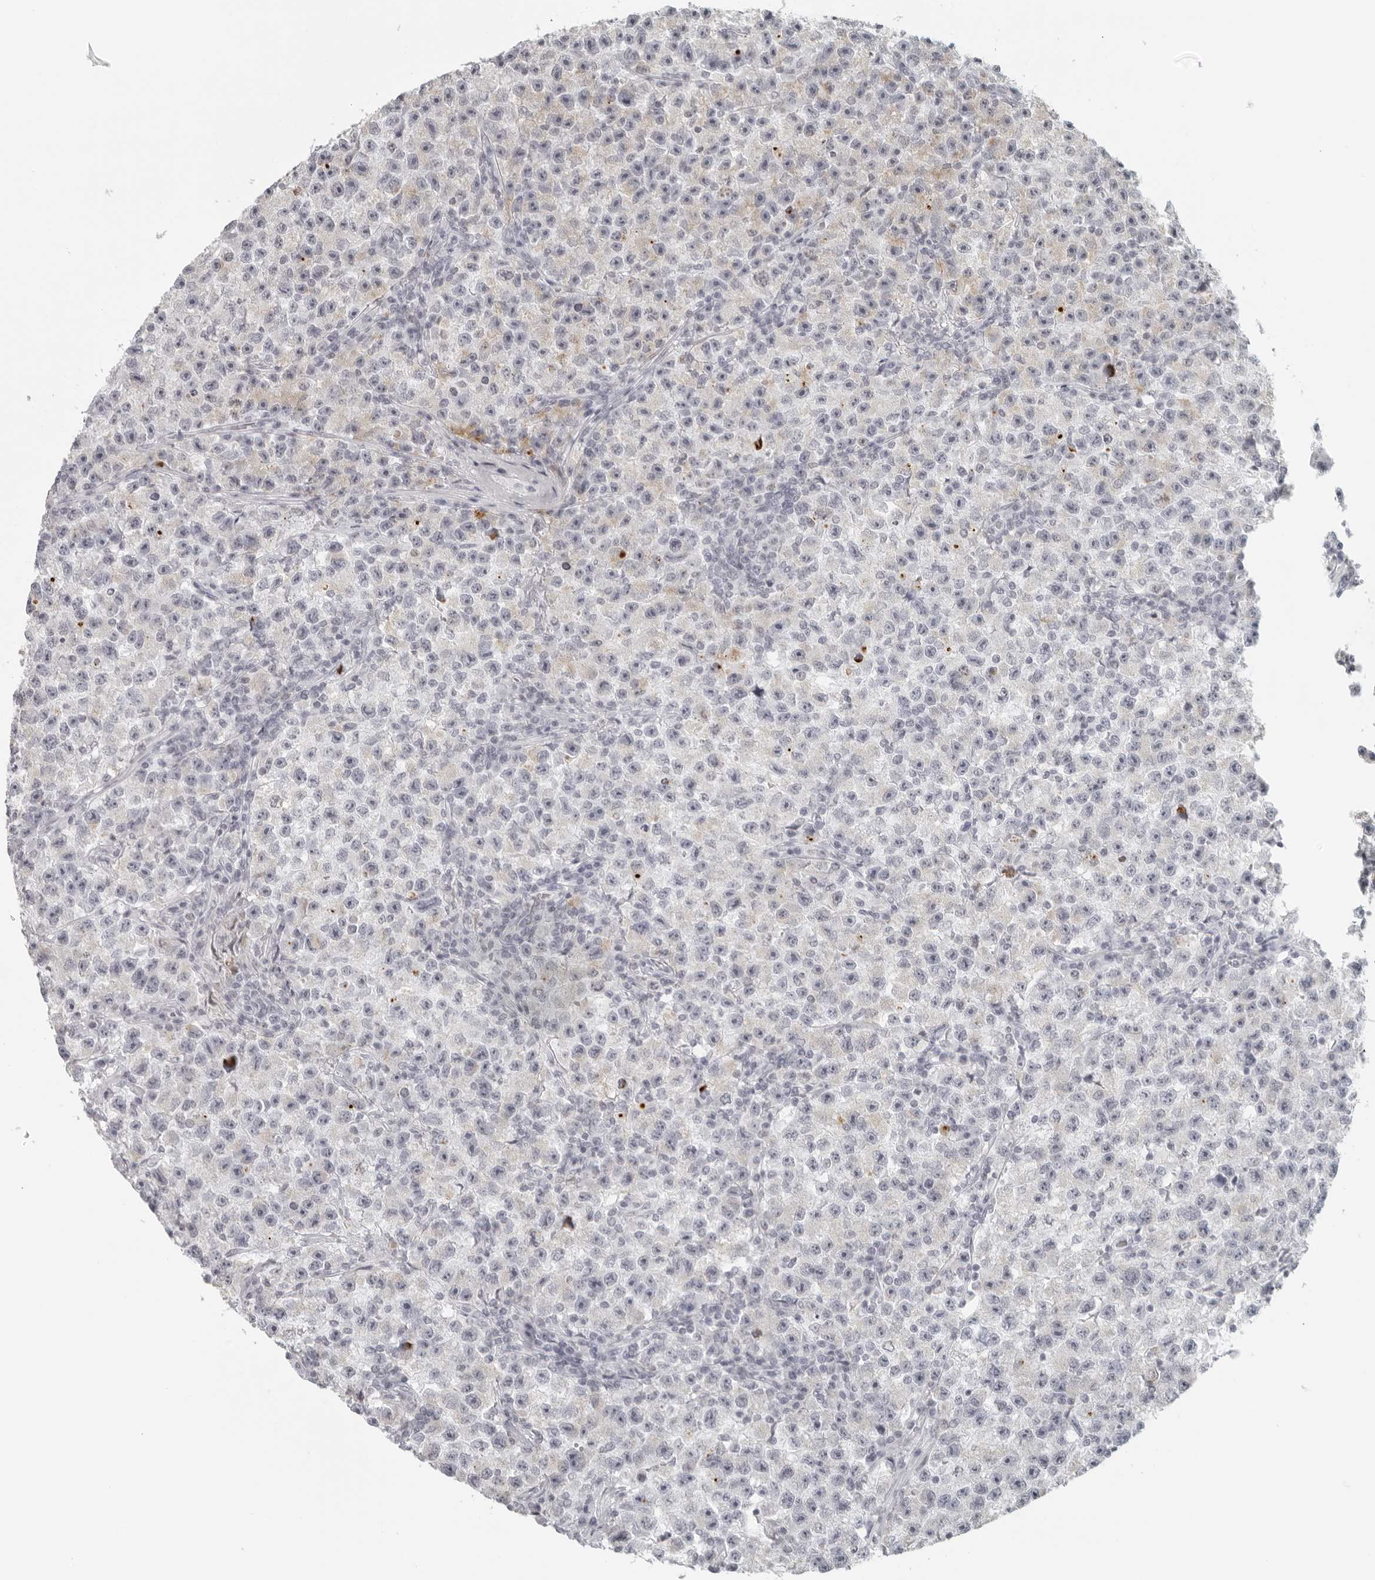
{"staining": {"intensity": "negative", "quantity": "none", "location": "none"}, "tissue": "testis cancer", "cell_type": "Tumor cells", "image_type": "cancer", "snomed": [{"axis": "morphology", "description": "Seminoma, NOS"}, {"axis": "topography", "description": "Testis"}], "caption": "Immunohistochemical staining of human testis cancer reveals no significant expression in tumor cells.", "gene": "RPS6KC1", "patient": {"sex": "male", "age": 22}}